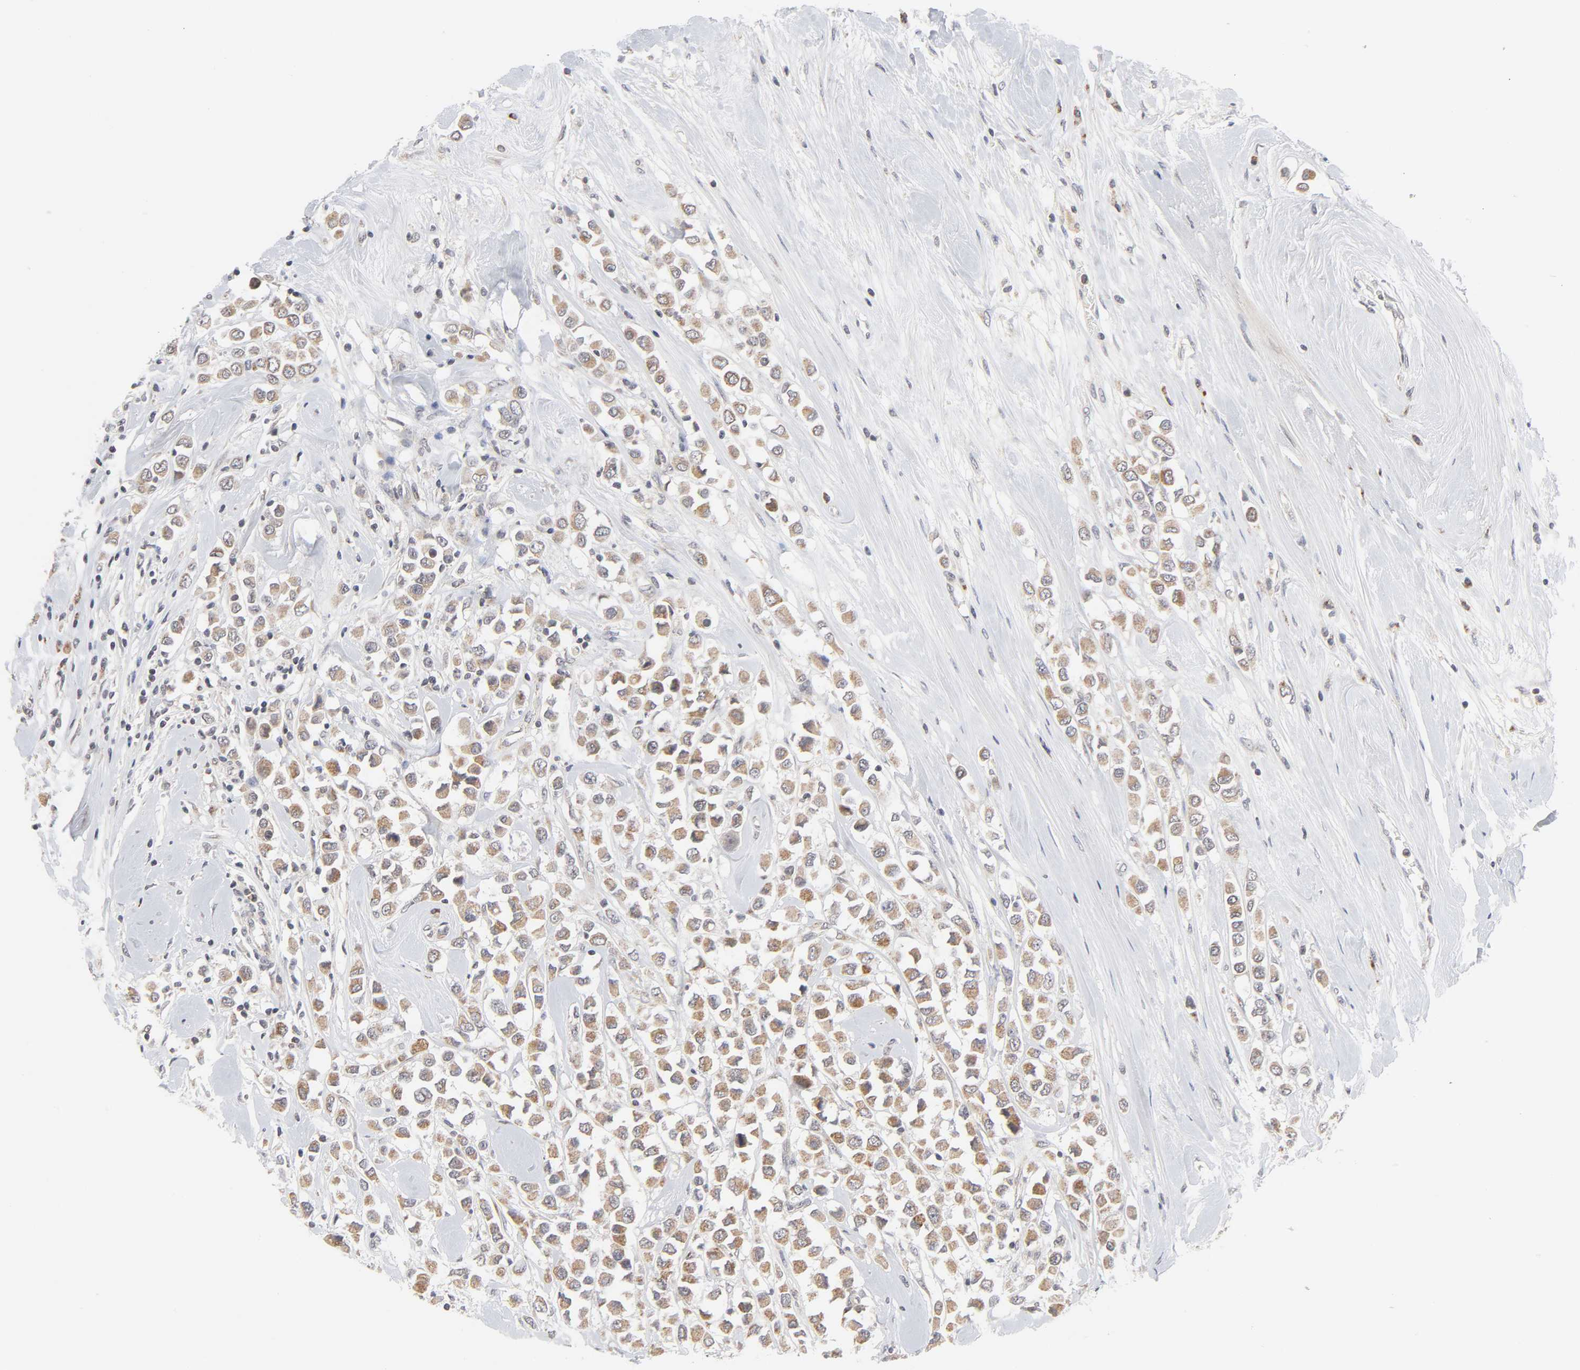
{"staining": {"intensity": "moderate", "quantity": ">75%", "location": "cytoplasmic/membranous"}, "tissue": "breast cancer", "cell_type": "Tumor cells", "image_type": "cancer", "snomed": [{"axis": "morphology", "description": "Duct carcinoma"}, {"axis": "topography", "description": "Breast"}], "caption": "An immunohistochemistry (IHC) micrograph of neoplastic tissue is shown. Protein staining in brown labels moderate cytoplasmic/membranous positivity in infiltrating ductal carcinoma (breast) within tumor cells.", "gene": "AUH", "patient": {"sex": "female", "age": 61}}